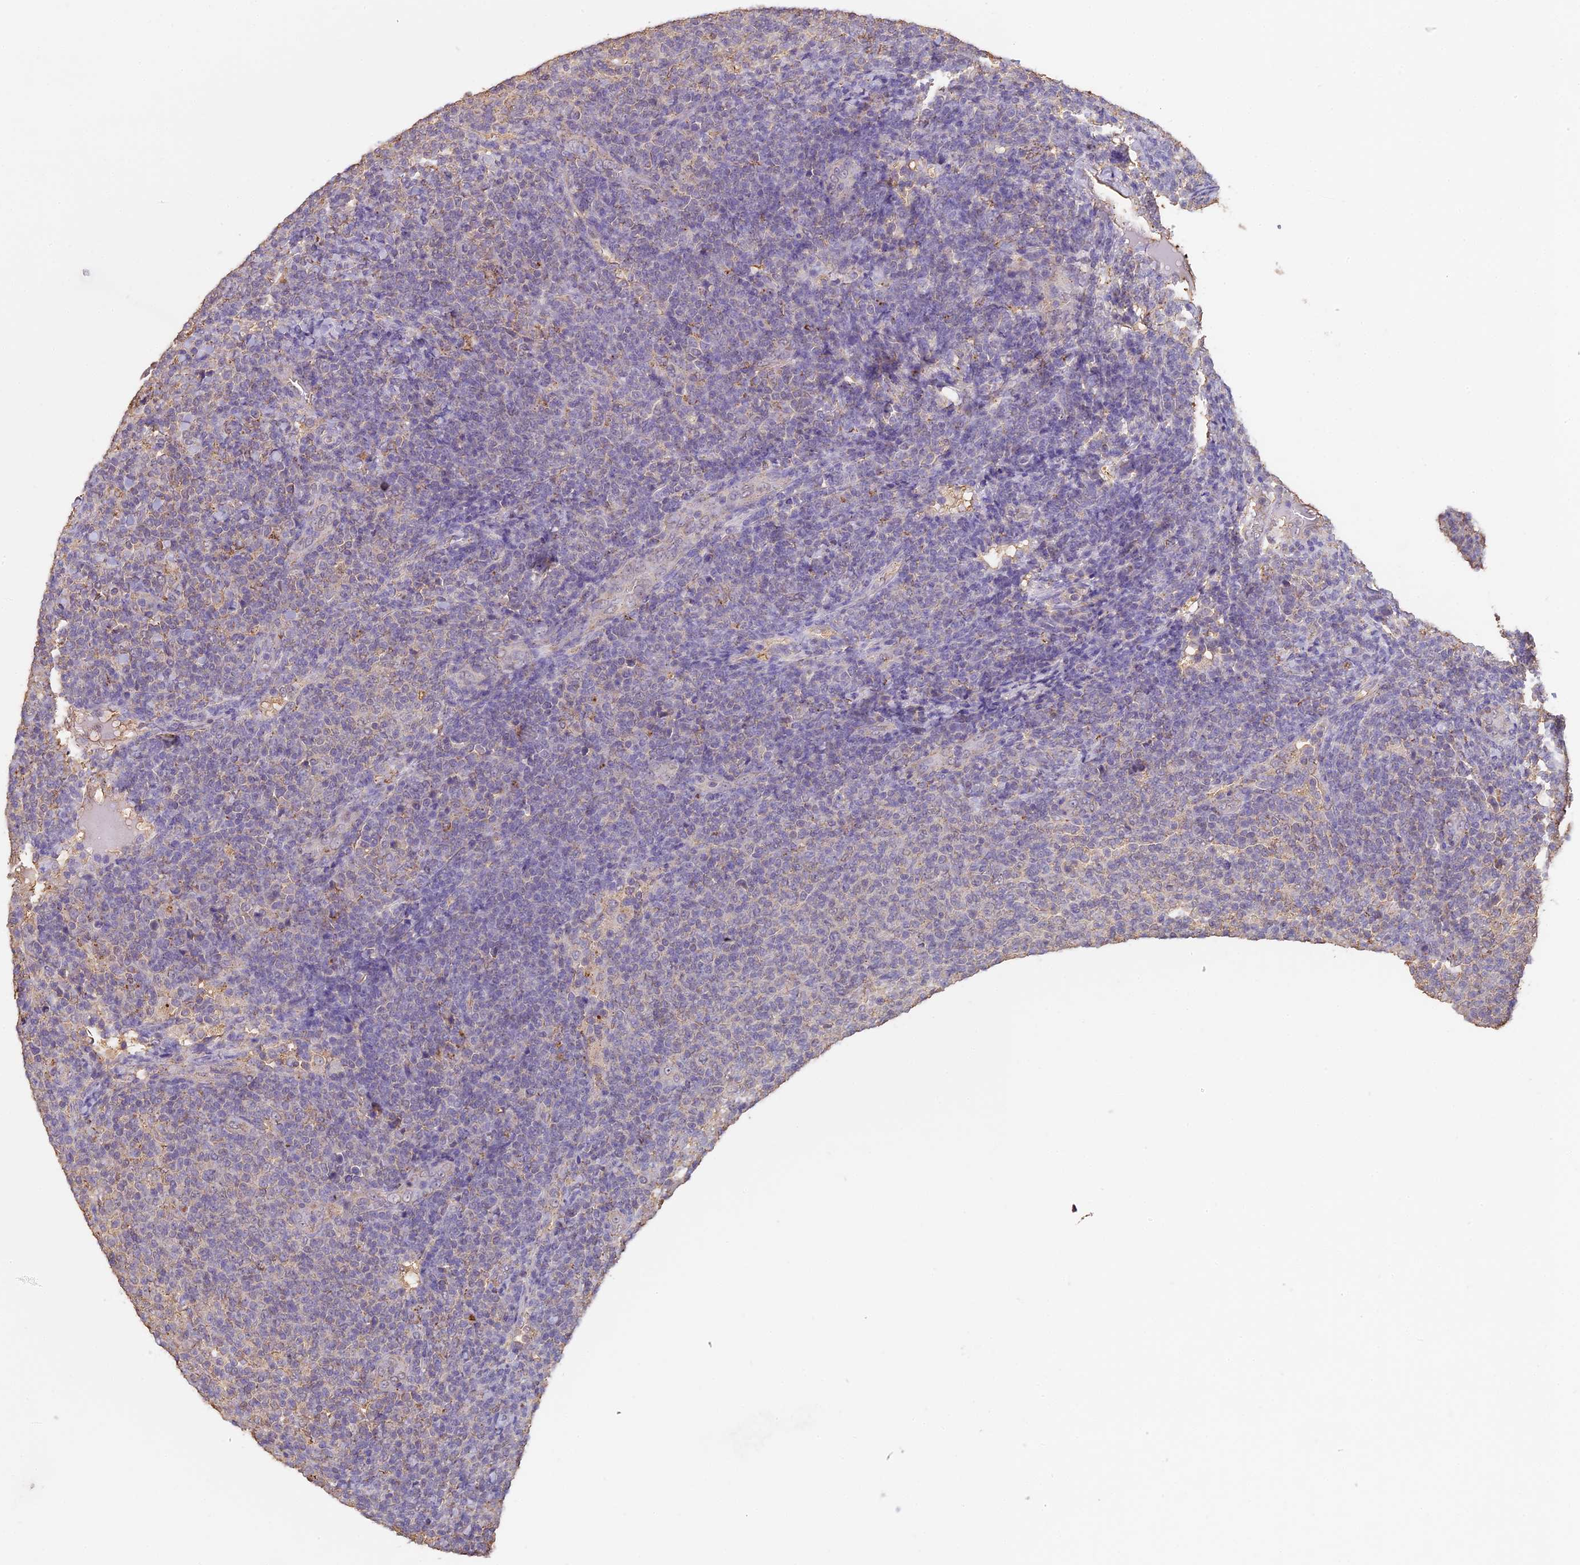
{"staining": {"intensity": "negative", "quantity": "none", "location": "none"}, "tissue": "lymphoma", "cell_type": "Tumor cells", "image_type": "cancer", "snomed": [{"axis": "morphology", "description": "Malignant lymphoma, non-Hodgkin's type, Low grade"}, {"axis": "topography", "description": "Lymph node"}], "caption": "Photomicrograph shows no protein positivity in tumor cells of low-grade malignant lymphoma, non-Hodgkin's type tissue.", "gene": "ARHGAP19", "patient": {"sex": "male", "age": 66}}